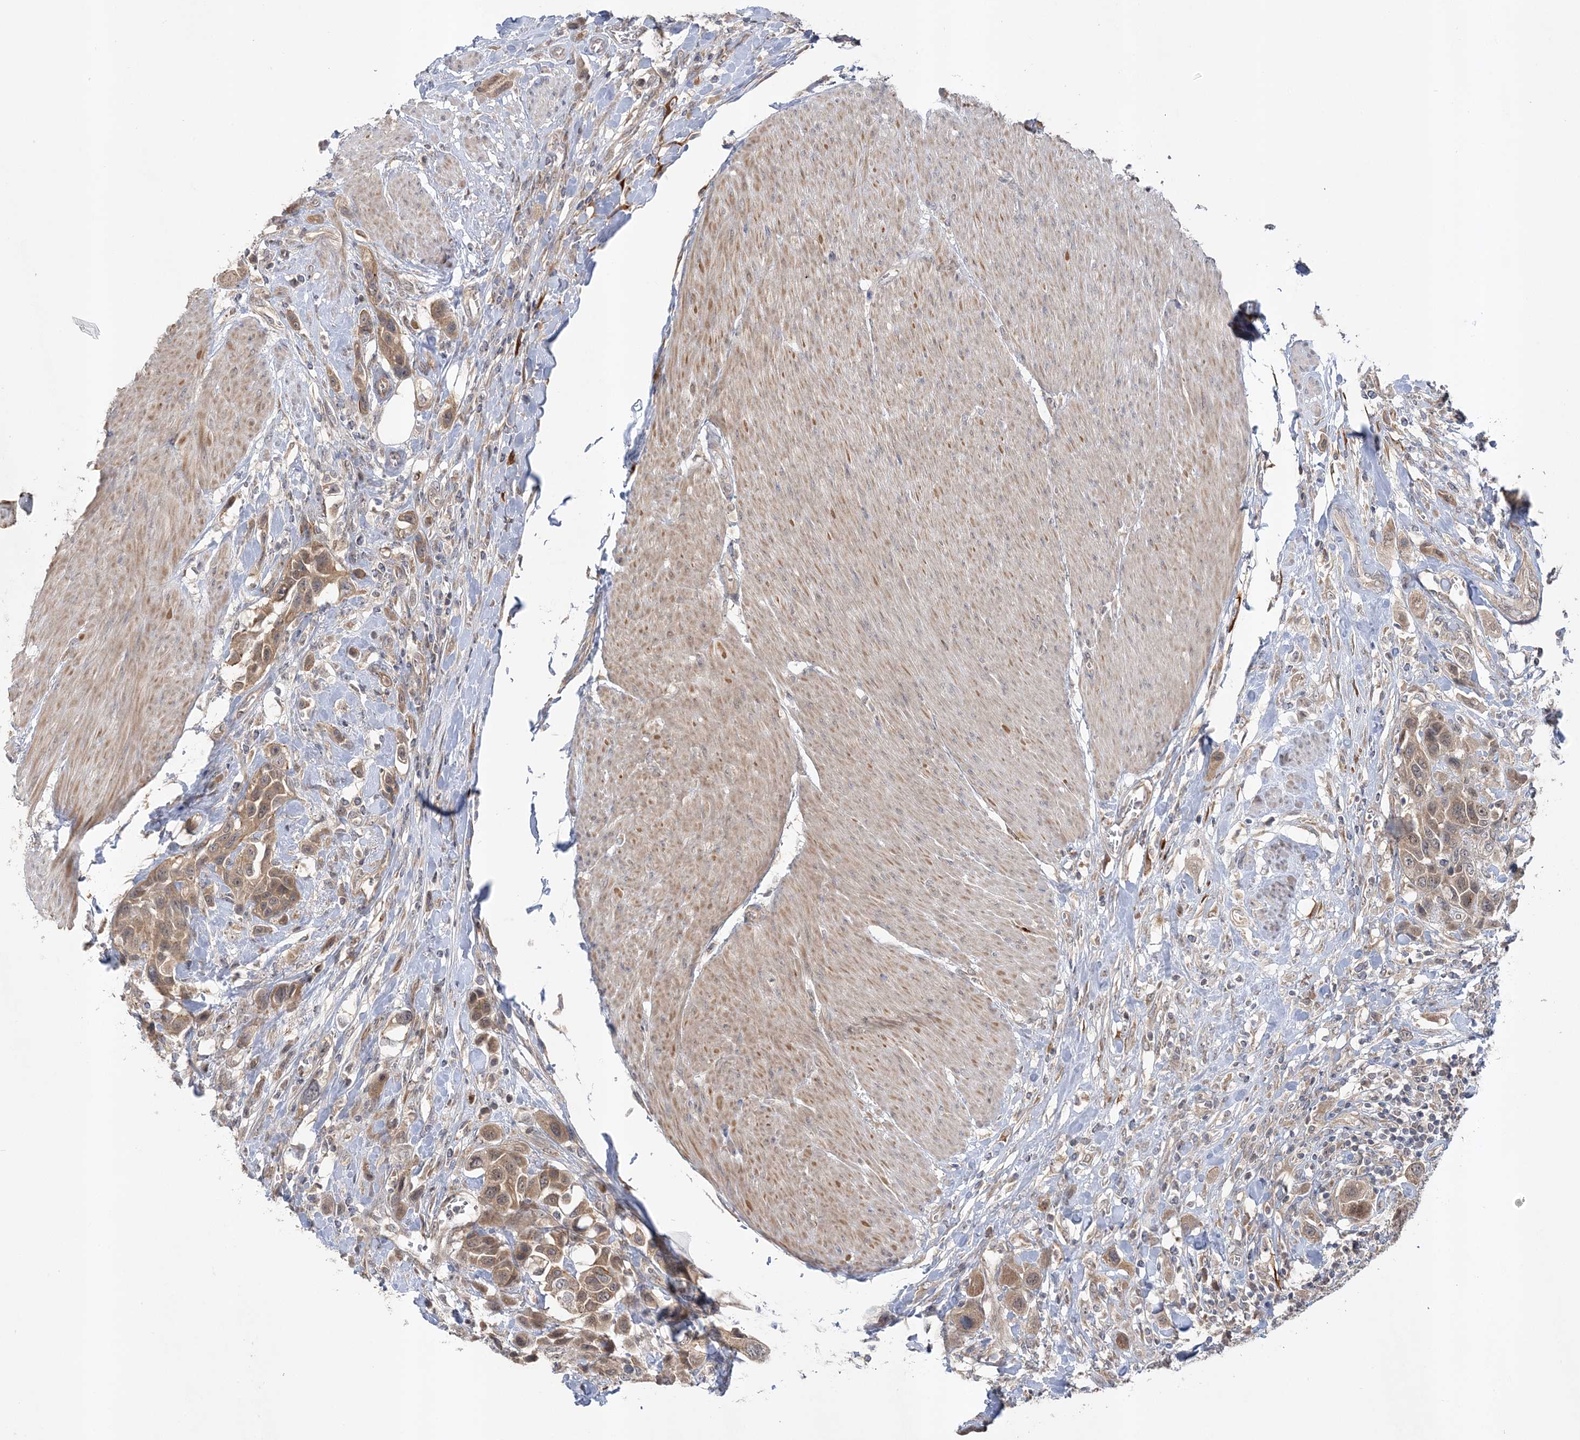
{"staining": {"intensity": "moderate", "quantity": ">75%", "location": "cytoplasmic/membranous"}, "tissue": "urothelial cancer", "cell_type": "Tumor cells", "image_type": "cancer", "snomed": [{"axis": "morphology", "description": "Urothelial carcinoma, High grade"}, {"axis": "topography", "description": "Urinary bladder"}], "caption": "Immunohistochemistry of human urothelial carcinoma (high-grade) exhibits medium levels of moderate cytoplasmic/membranous staining in about >75% of tumor cells.", "gene": "MMADHC", "patient": {"sex": "male", "age": 50}}